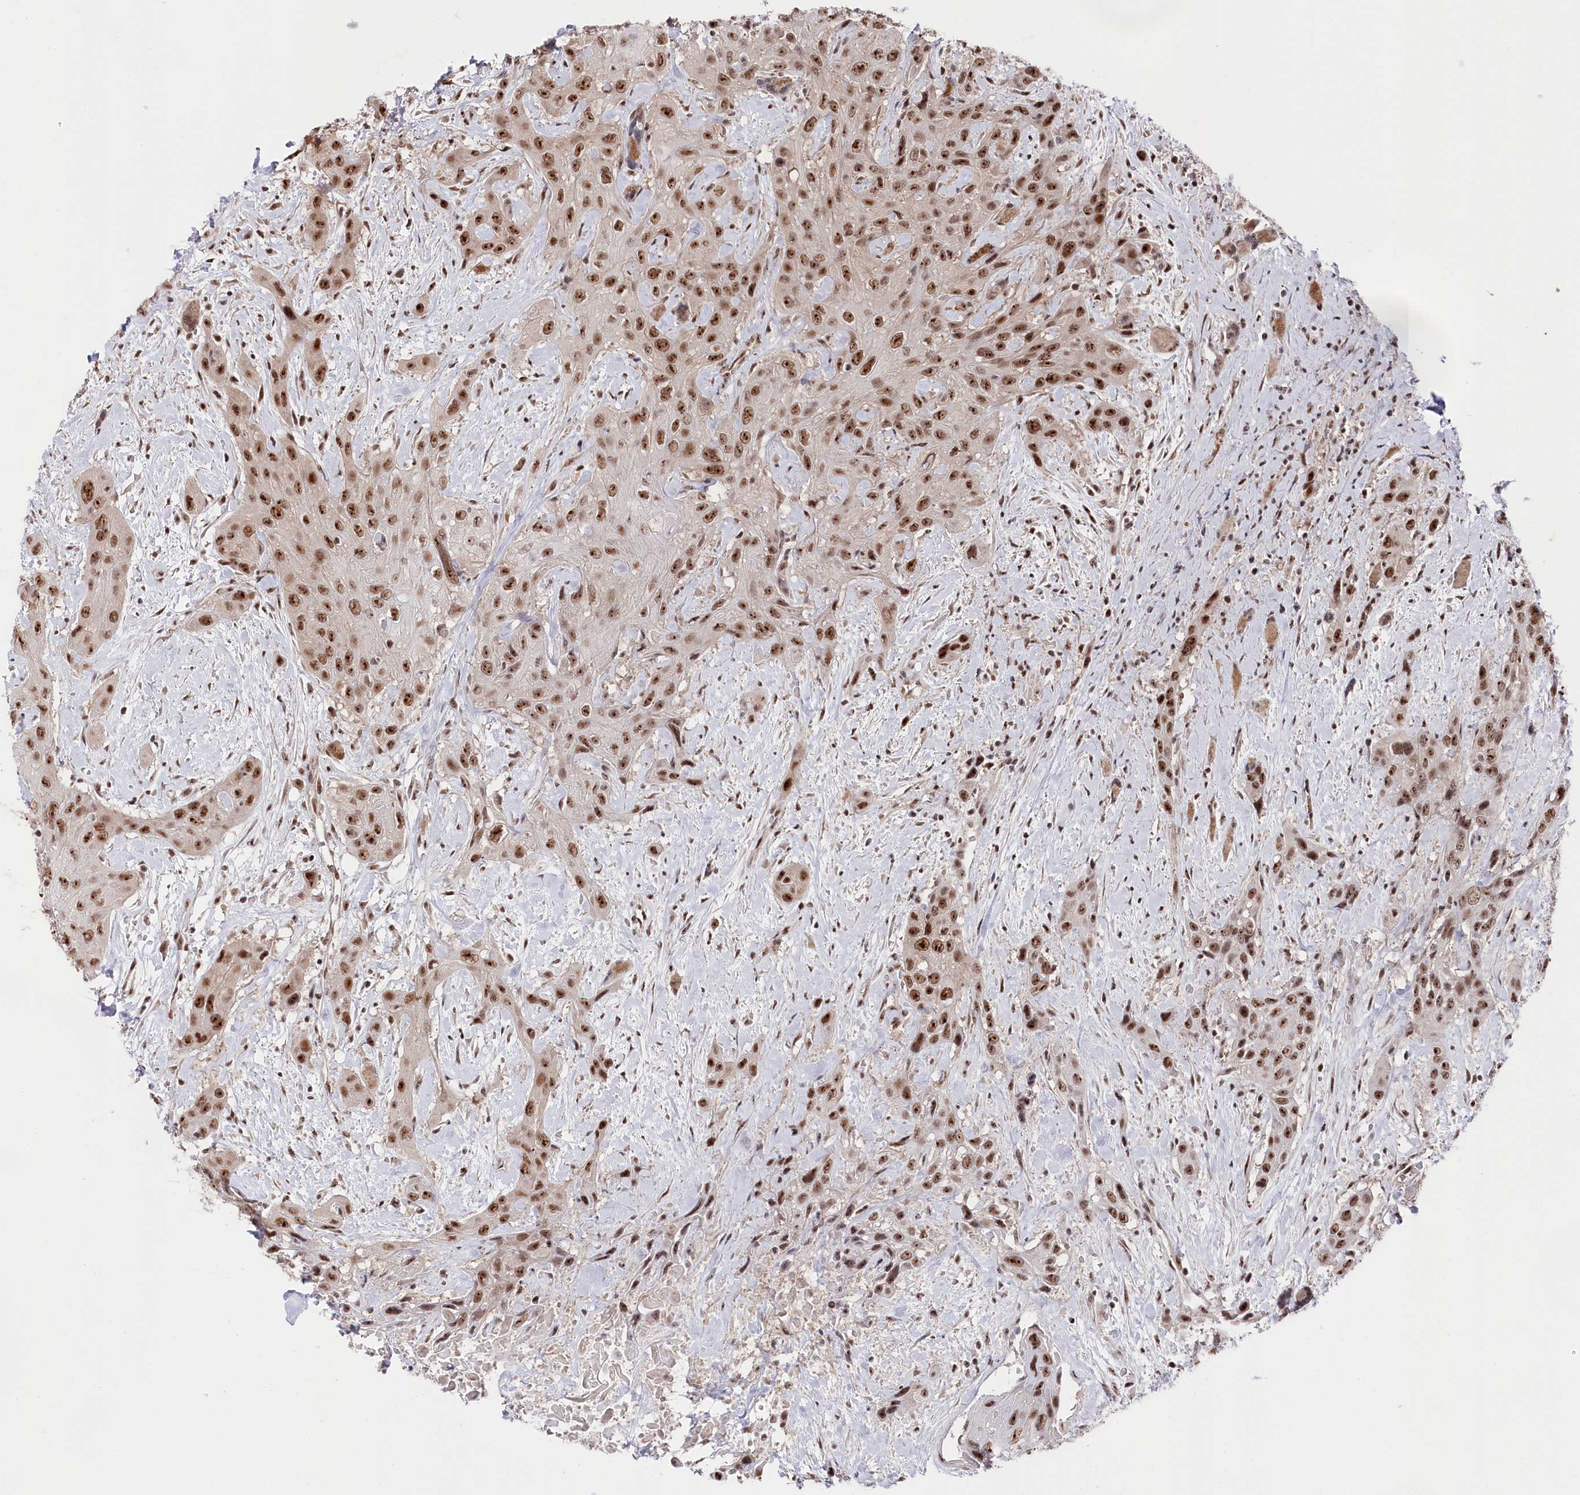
{"staining": {"intensity": "moderate", "quantity": ">75%", "location": "nuclear"}, "tissue": "head and neck cancer", "cell_type": "Tumor cells", "image_type": "cancer", "snomed": [{"axis": "morphology", "description": "Squamous cell carcinoma, NOS"}, {"axis": "topography", "description": "Head-Neck"}], "caption": "Head and neck cancer tissue exhibits moderate nuclear staining in approximately >75% of tumor cells, visualized by immunohistochemistry. (brown staining indicates protein expression, while blue staining denotes nuclei).", "gene": "POLR2H", "patient": {"sex": "male", "age": 81}}